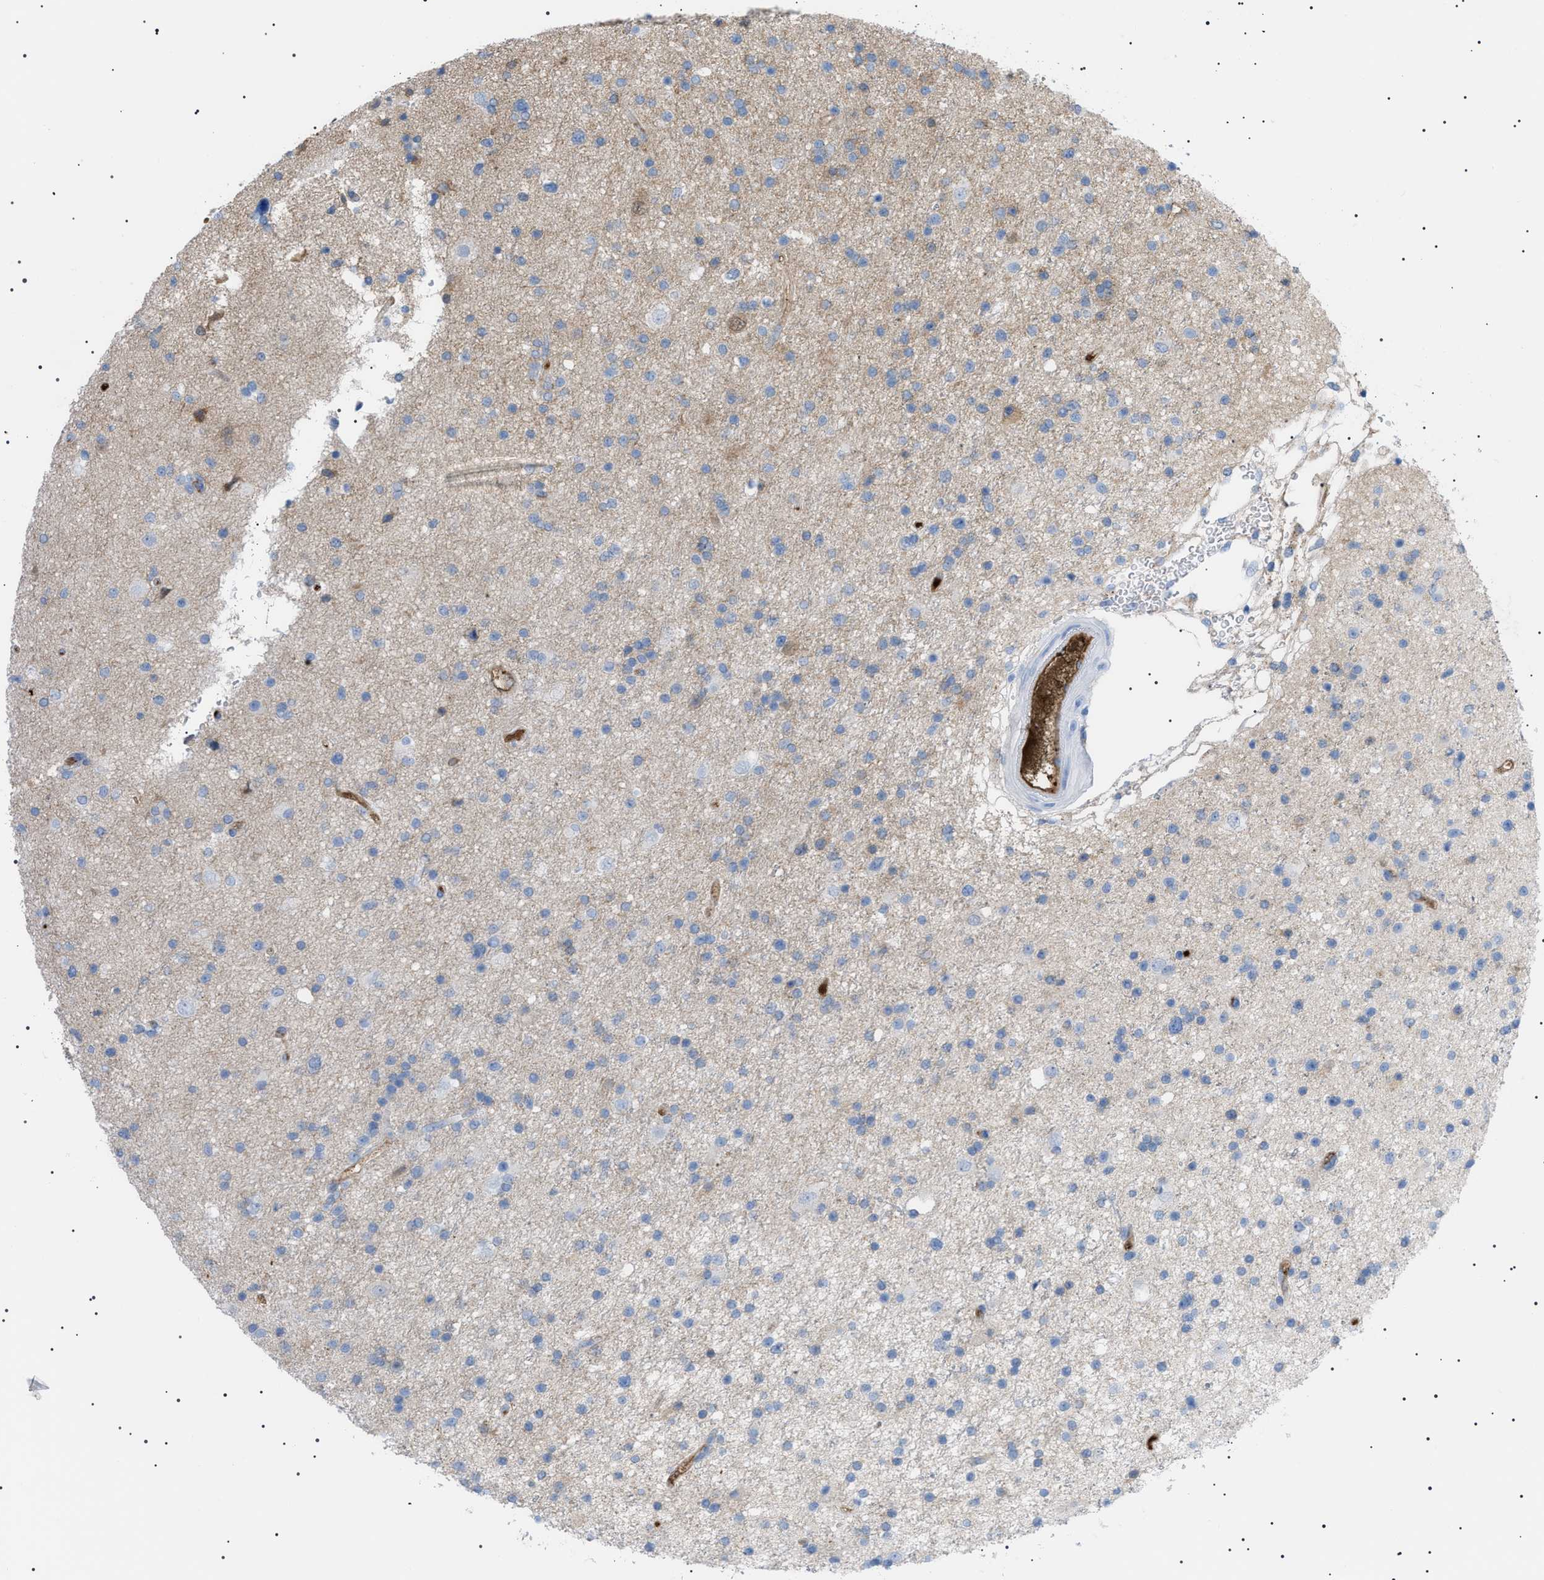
{"staining": {"intensity": "weak", "quantity": ">75%", "location": "cytoplasmic/membranous"}, "tissue": "glioma", "cell_type": "Tumor cells", "image_type": "cancer", "snomed": [{"axis": "morphology", "description": "Glioma, malignant, High grade"}, {"axis": "topography", "description": "Brain"}], "caption": "An immunohistochemistry photomicrograph of neoplastic tissue is shown. Protein staining in brown highlights weak cytoplasmic/membranous positivity in malignant high-grade glioma within tumor cells.", "gene": "LPA", "patient": {"sex": "male", "age": 33}}